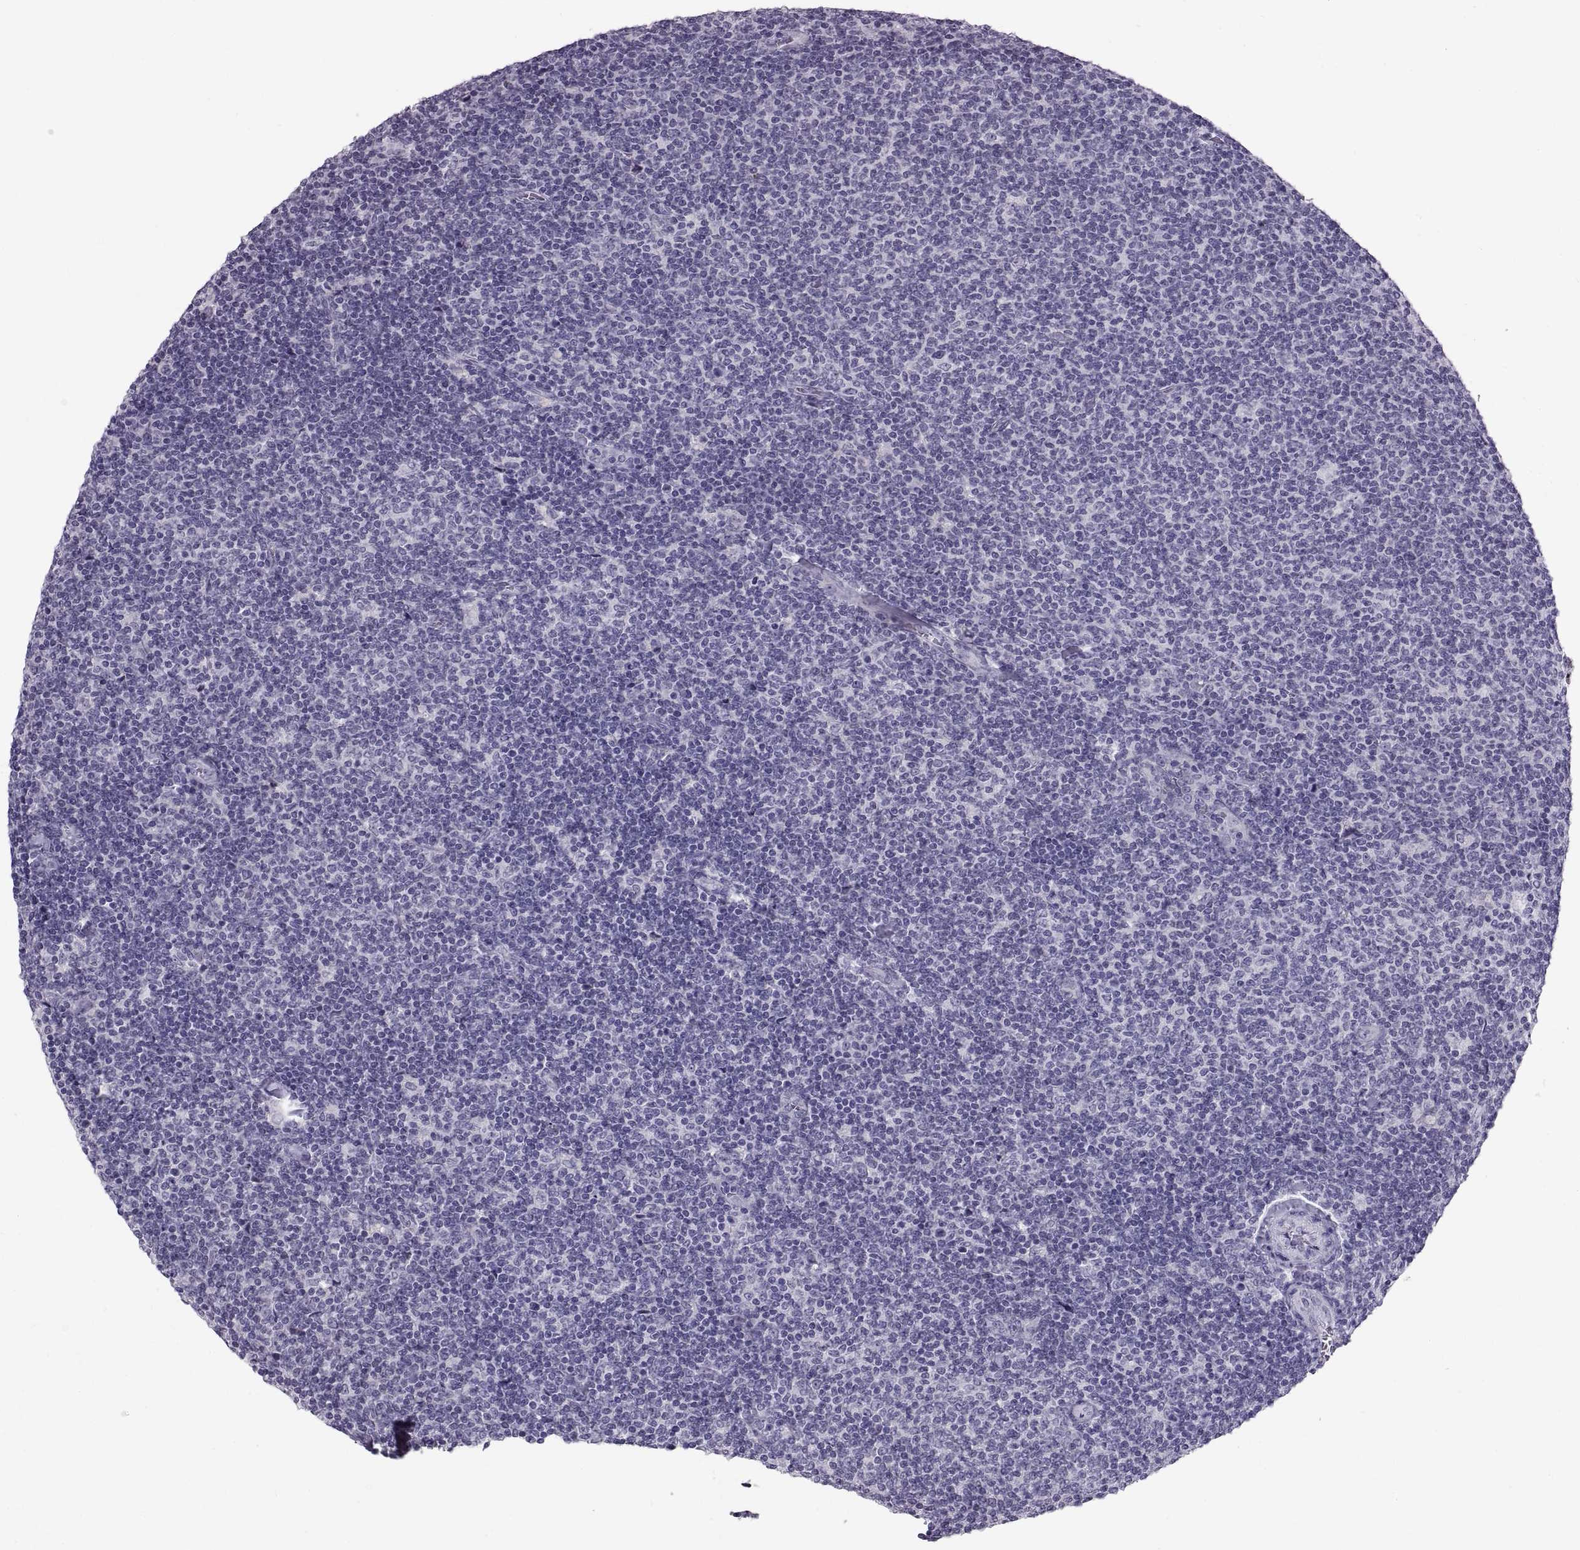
{"staining": {"intensity": "negative", "quantity": "none", "location": "none"}, "tissue": "lymphoma", "cell_type": "Tumor cells", "image_type": "cancer", "snomed": [{"axis": "morphology", "description": "Malignant lymphoma, non-Hodgkin's type, Low grade"}, {"axis": "topography", "description": "Lymph node"}], "caption": "Tumor cells show no significant protein staining in malignant lymphoma, non-Hodgkin's type (low-grade).", "gene": "SPACDR", "patient": {"sex": "male", "age": 52}}